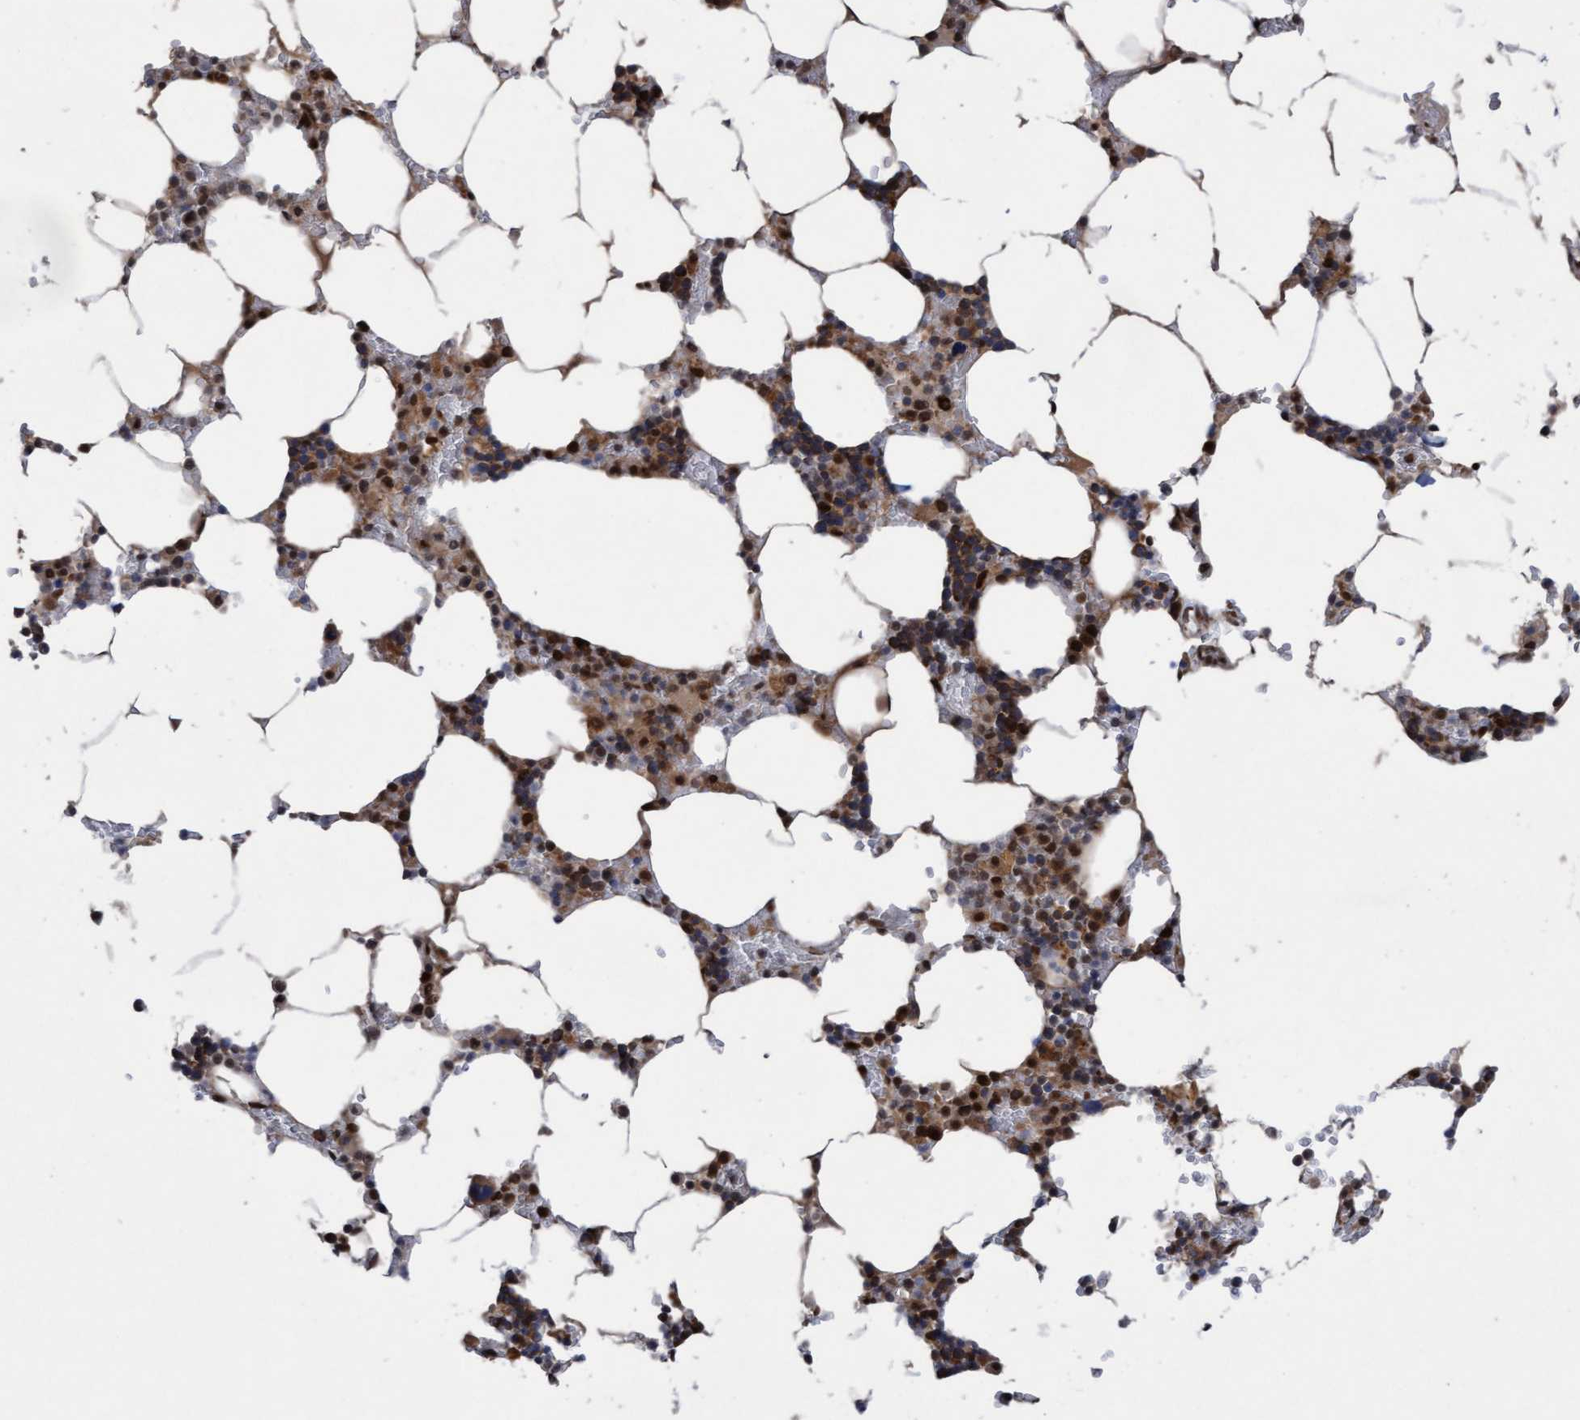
{"staining": {"intensity": "strong", "quantity": "25%-75%", "location": "cytoplasmic/membranous,nuclear"}, "tissue": "bone marrow", "cell_type": "Hematopoietic cells", "image_type": "normal", "snomed": [{"axis": "morphology", "description": "Normal tissue, NOS"}, {"axis": "topography", "description": "Bone marrow"}], "caption": "High-magnification brightfield microscopy of unremarkable bone marrow stained with DAB (3,3'-diaminobenzidine) (brown) and counterstained with hematoxylin (blue). hematopoietic cells exhibit strong cytoplasmic/membranous,nuclear positivity is appreciated in about25%-75% of cells.", "gene": "TANC2", "patient": {"sex": "male", "age": 70}}